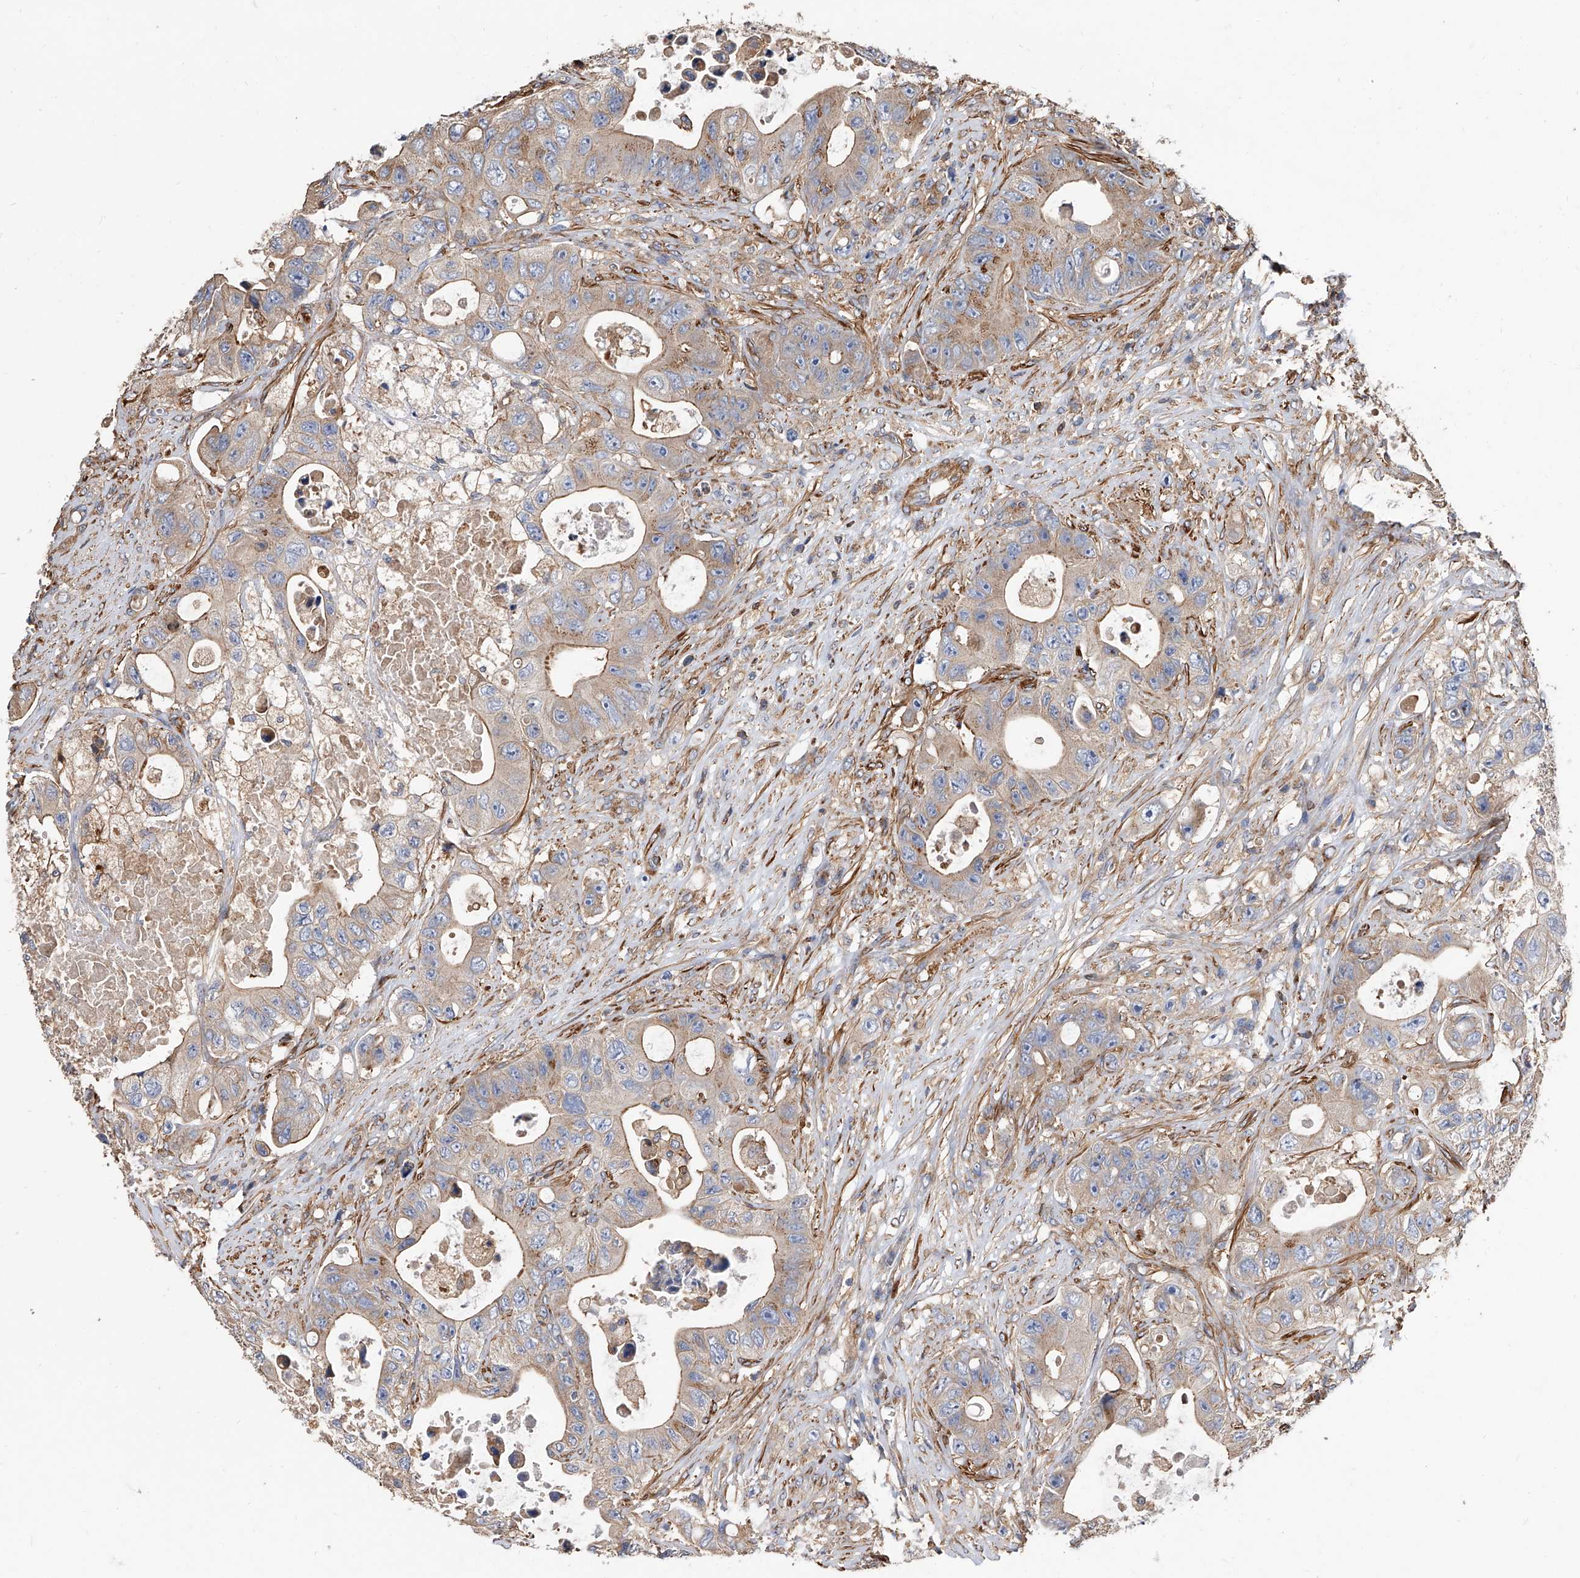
{"staining": {"intensity": "moderate", "quantity": "25%-75%", "location": "cytoplasmic/membranous"}, "tissue": "colorectal cancer", "cell_type": "Tumor cells", "image_type": "cancer", "snomed": [{"axis": "morphology", "description": "Adenocarcinoma, NOS"}, {"axis": "topography", "description": "Colon"}], "caption": "Tumor cells show medium levels of moderate cytoplasmic/membranous staining in about 25%-75% of cells in human adenocarcinoma (colorectal).", "gene": "PISD", "patient": {"sex": "female", "age": 46}}